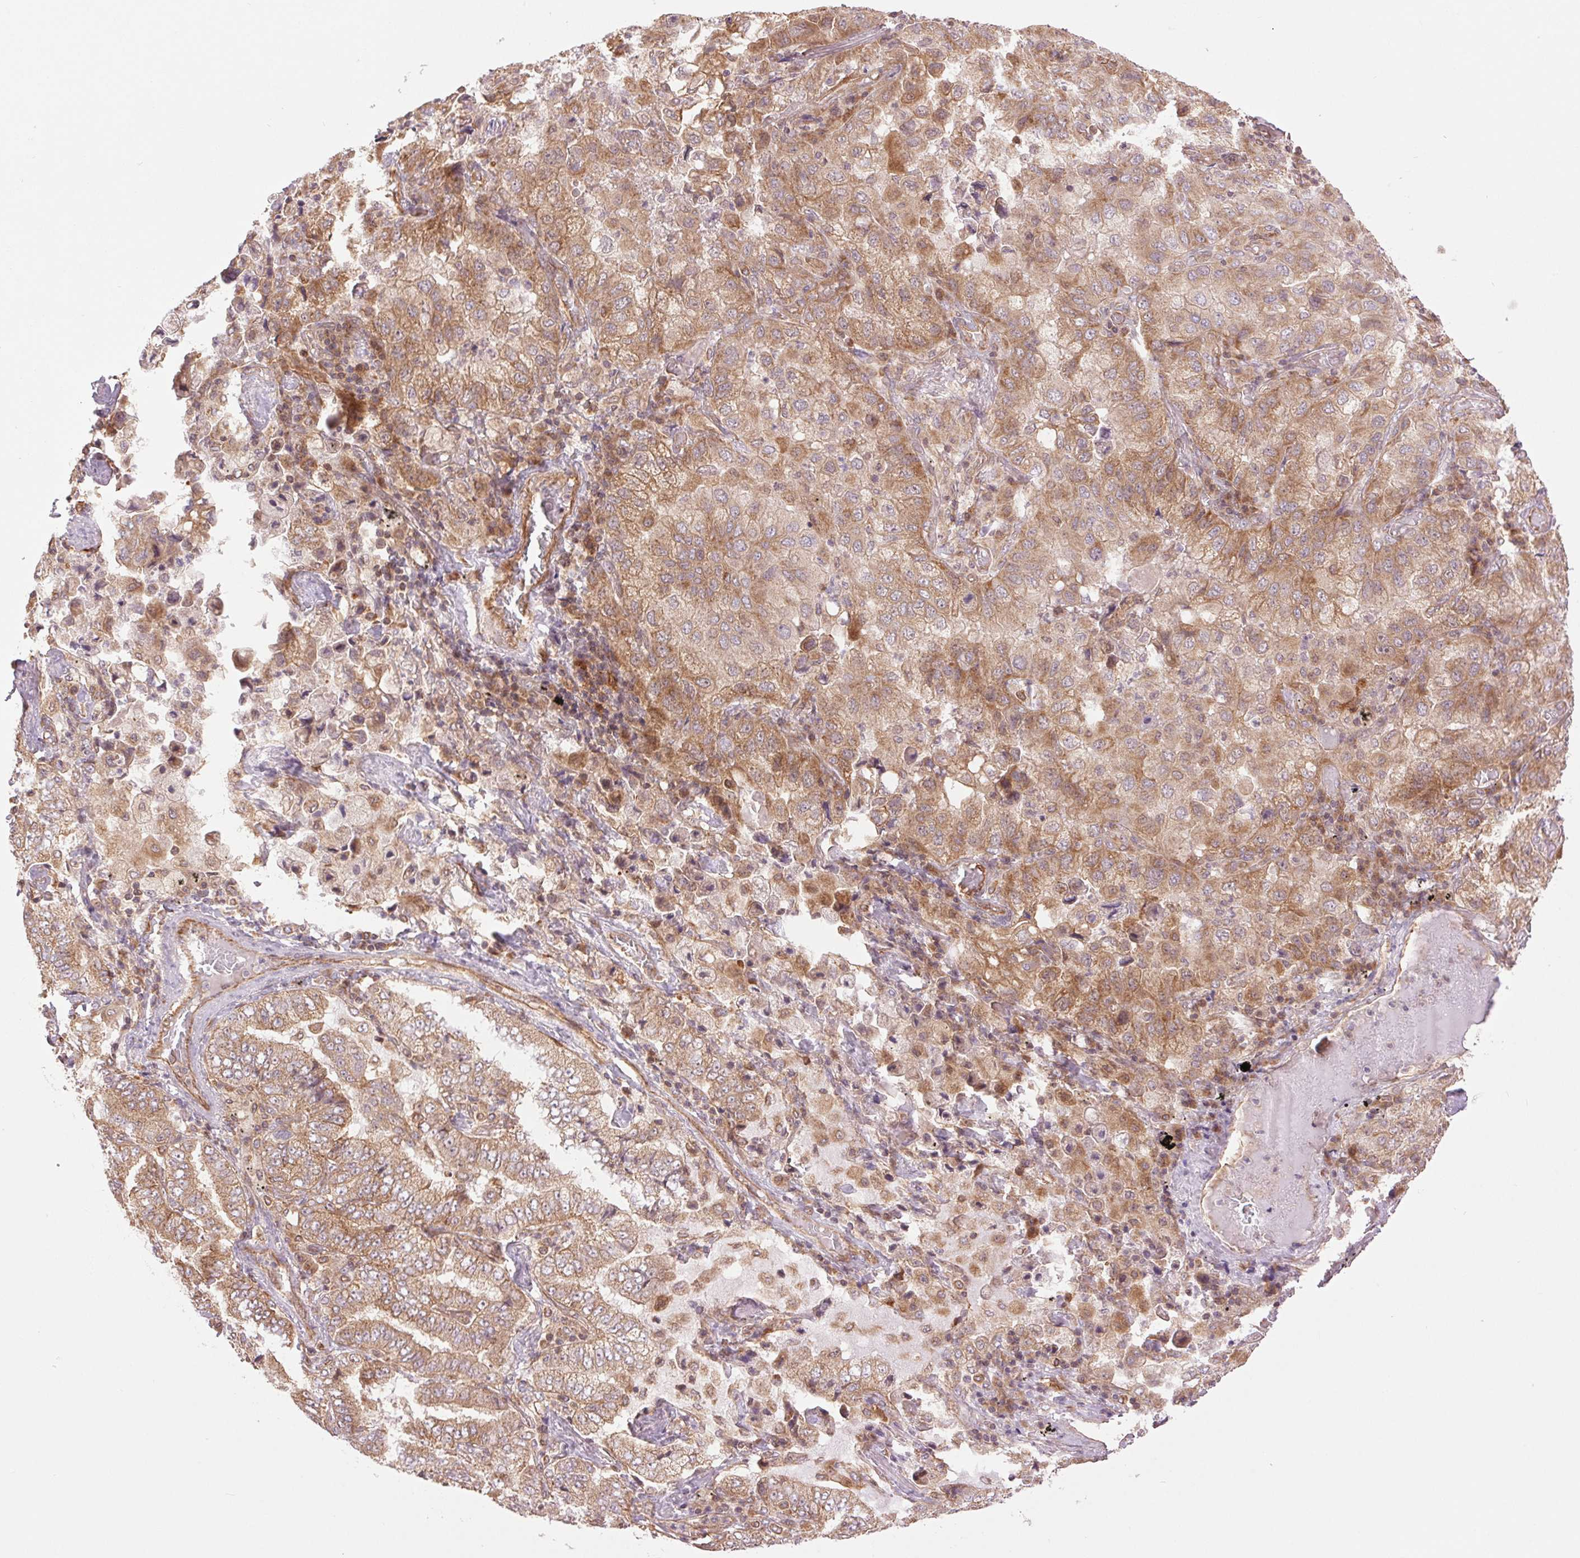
{"staining": {"intensity": "moderate", "quantity": ">75%", "location": "cytoplasmic/membranous"}, "tissue": "lung cancer", "cell_type": "Tumor cells", "image_type": "cancer", "snomed": [{"axis": "morphology", "description": "Aneuploidy"}, {"axis": "morphology", "description": "Adenocarcinoma, NOS"}, {"axis": "morphology", "description": "Adenocarcinoma, metastatic, NOS"}, {"axis": "topography", "description": "Lymph node"}, {"axis": "topography", "description": "Lung"}], "caption": "Approximately >75% of tumor cells in lung cancer (adenocarcinoma) reveal moderate cytoplasmic/membranous protein staining as visualized by brown immunohistochemical staining.", "gene": "STARD7", "patient": {"sex": "female", "age": 48}}